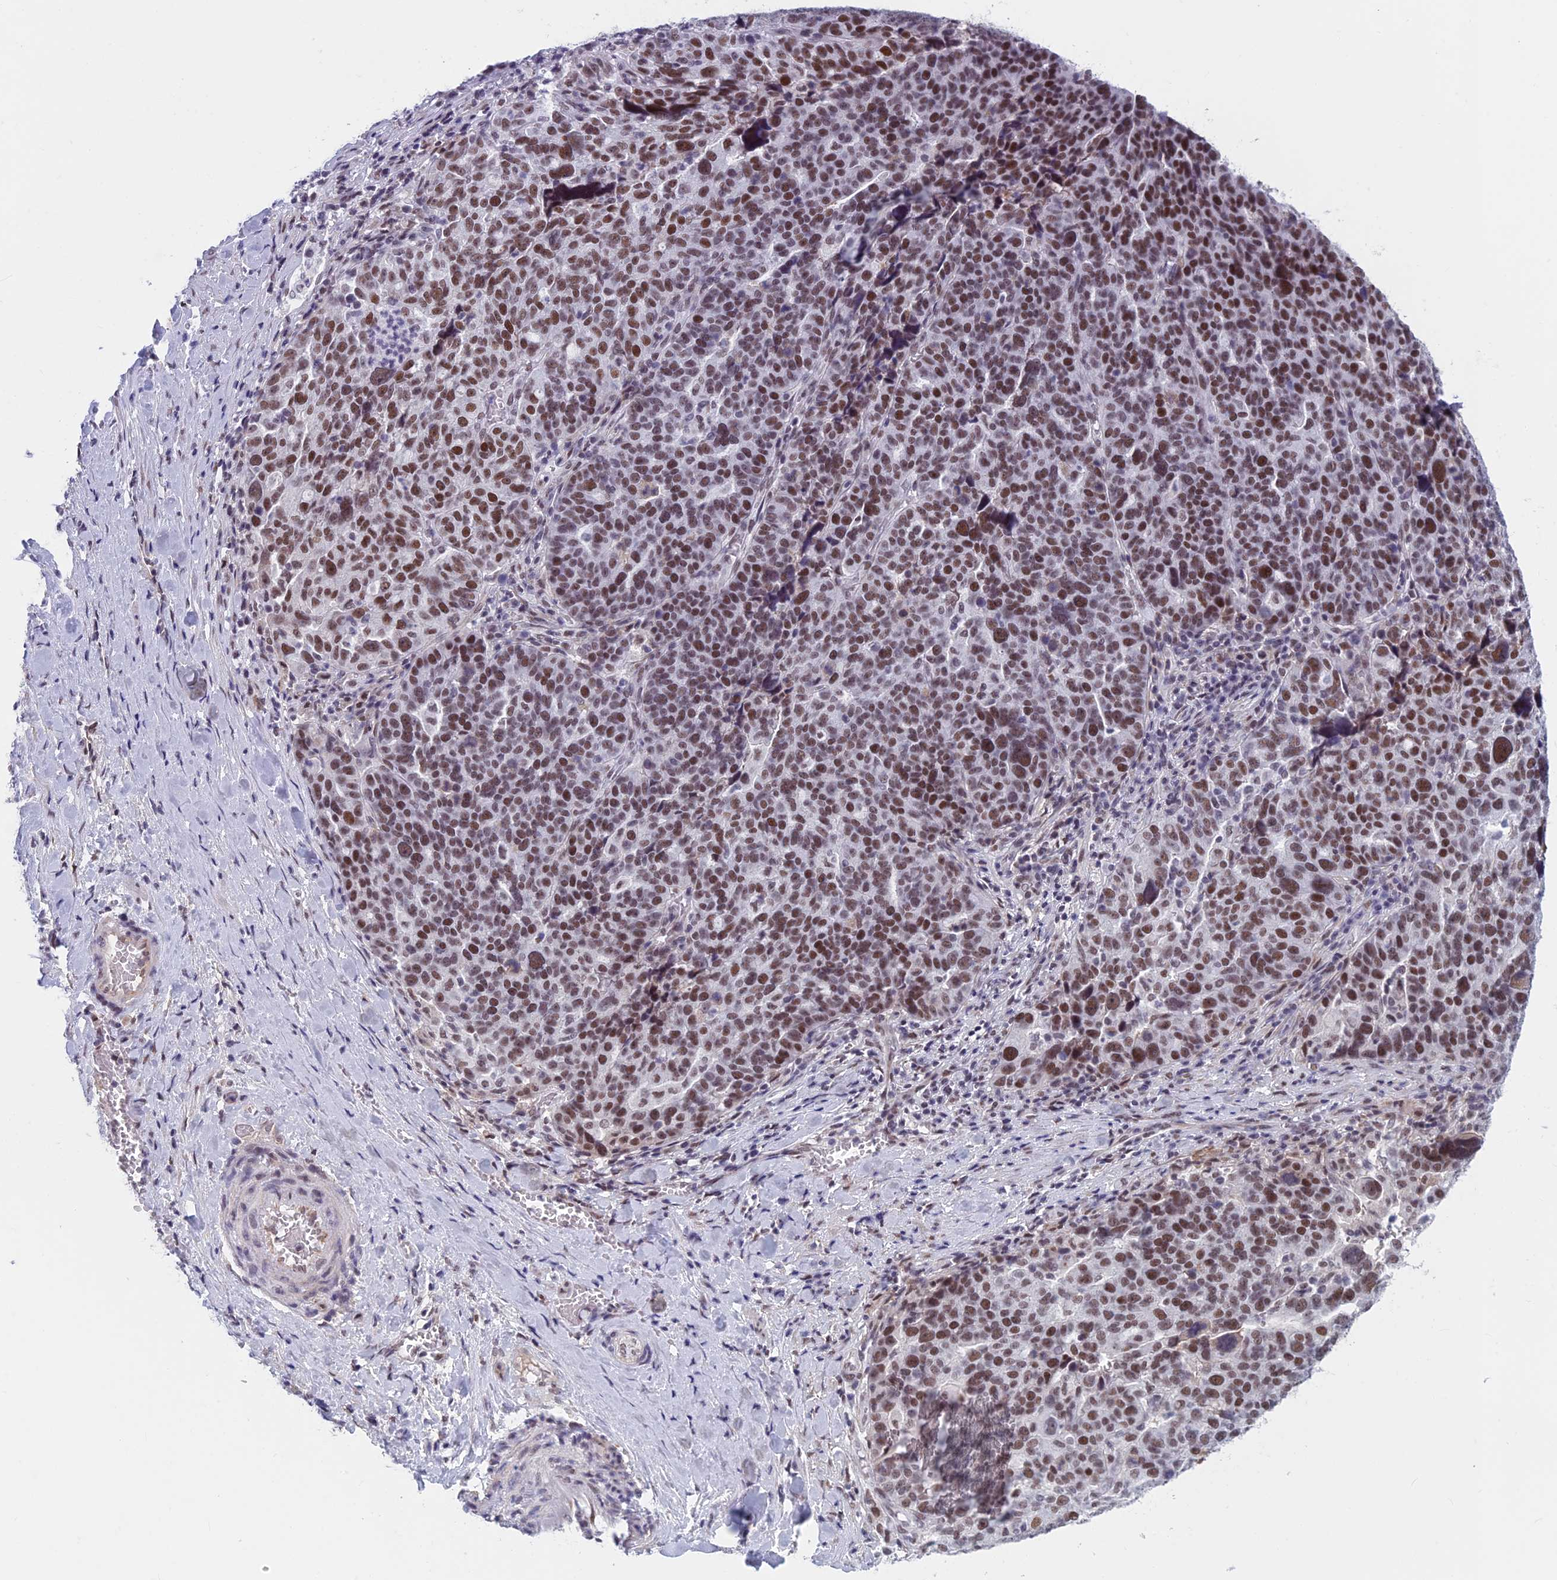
{"staining": {"intensity": "moderate", "quantity": ">75%", "location": "nuclear"}, "tissue": "ovarian cancer", "cell_type": "Tumor cells", "image_type": "cancer", "snomed": [{"axis": "morphology", "description": "Cystadenocarcinoma, serous, NOS"}, {"axis": "topography", "description": "Ovary"}], "caption": "Immunohistochemical staining of human serous cystadenocarcinoma (ovarian) demonstrates medium levels of moderate nuclear expression in about >75% of tumor cells.", "gene": "ASH2L", "patient": {"sex": "female", "age": 59}}